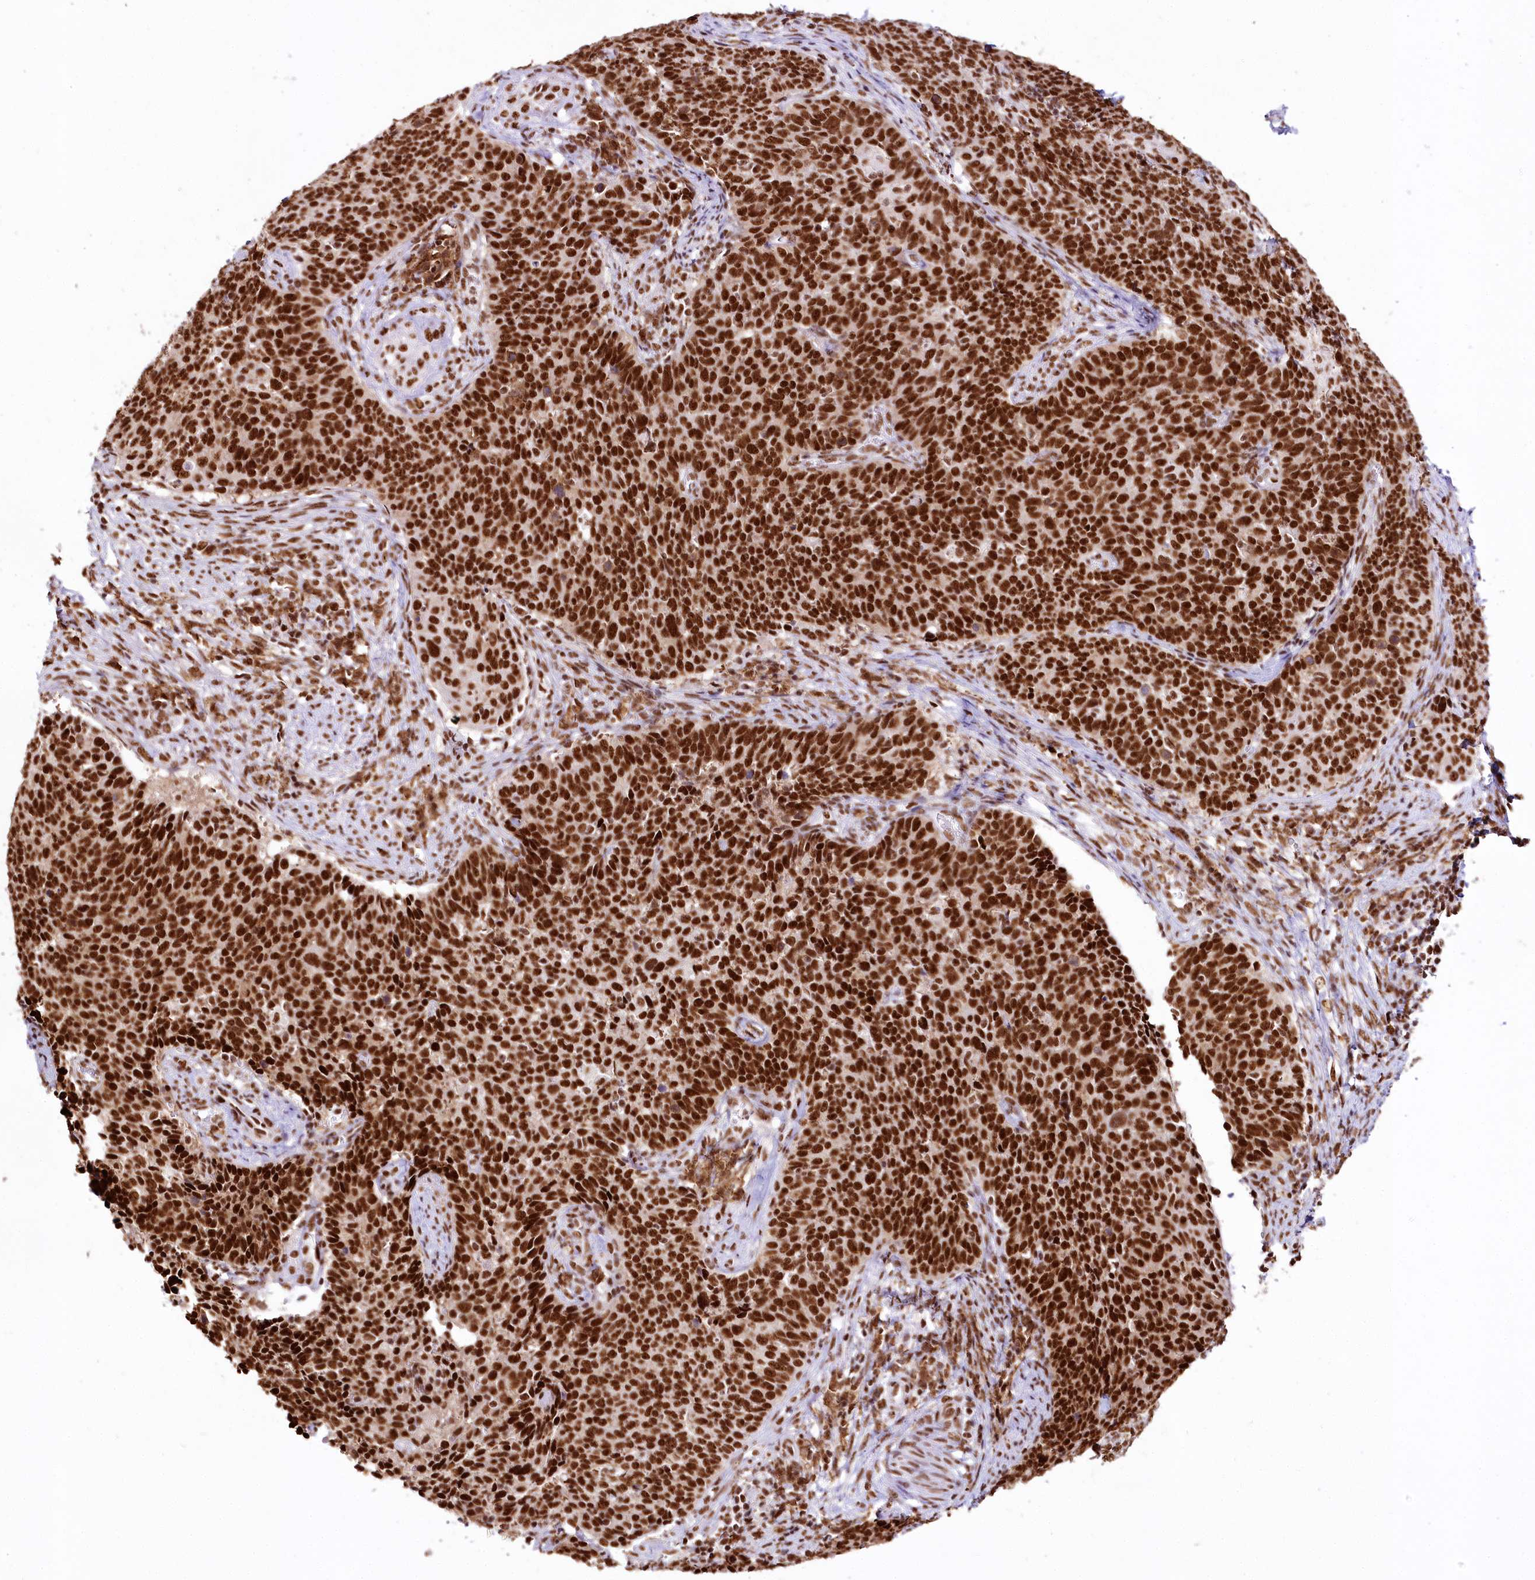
{"staining": {"intensity": "strong", "quantity": ">75%", "location": "nuclear"}, "tissue": "cervical cancer", "cell_type": "Tumor cells", "image_type": "cancer", "snomed": [{"axis": "morphology", "description": "Squamous cell carcinoma, NOS"}, {"axis": "topography", "description": "Cervix"}], "caption": "Cervical cancer tissue reveals strong nuclear staining in approximately >75% of tumor cells, visualized by immunohistochemistry.", "gene": "SMARCE1", "patient": {"sex": "female", "age": 39}}